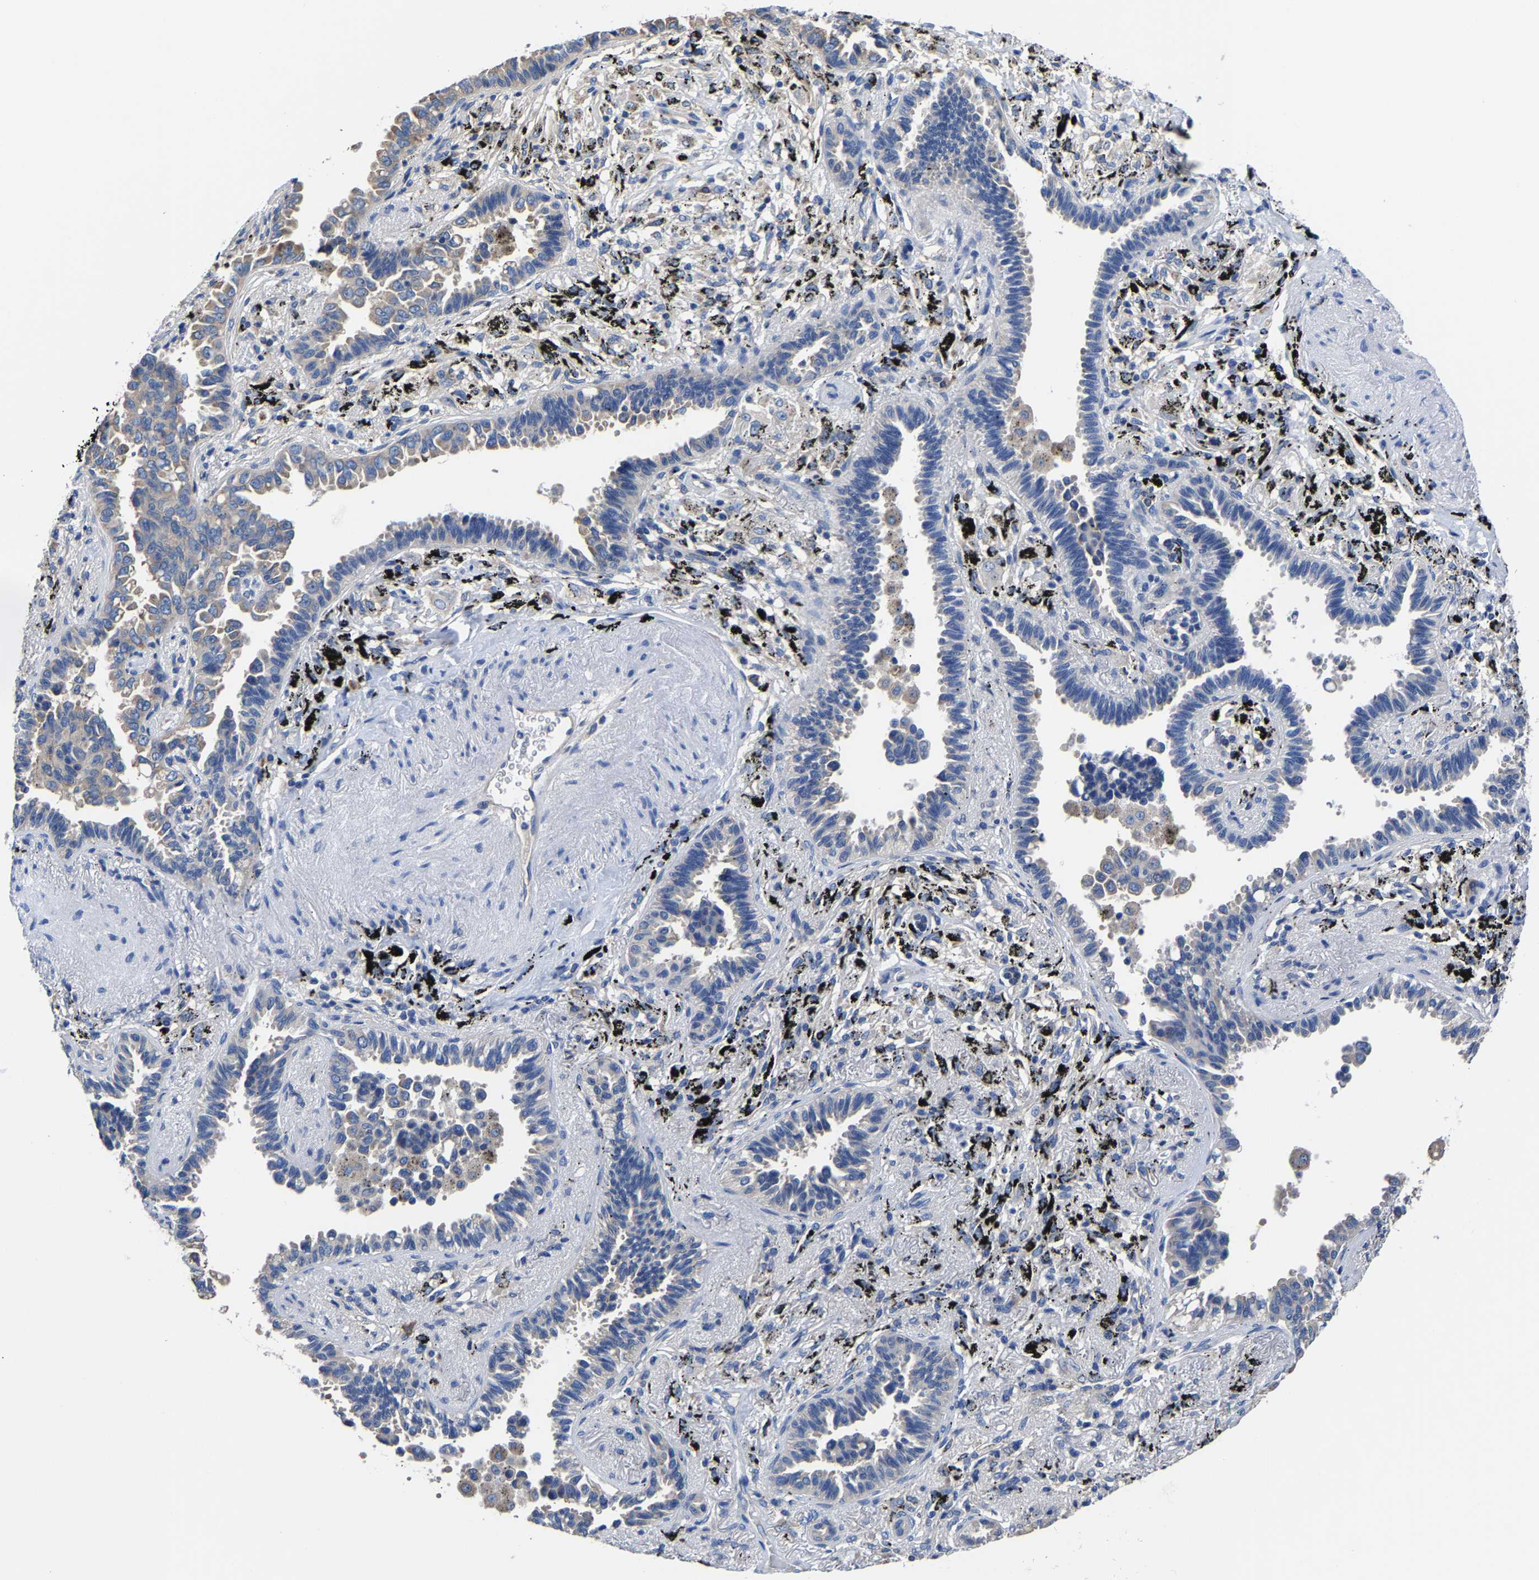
{"staining": {"intensity": "negative", "quantity": "none", "location": "none"}, "tissue": "lung cancer", "cell_type": "Tumor cells", "image_type": "cancer", "snomed": [{"axis": "morphology", "description": "Adenocarcinoma, NOS"}, {"axis": "topography", "description": "Lung"}], "caption": "This is an immunohistochemistry image of human lung cancer (adenocarcinoma). There is no staining in tumor cells.", "gene": "SRPK2", "patient": {"sex": "male", "age": 59}}